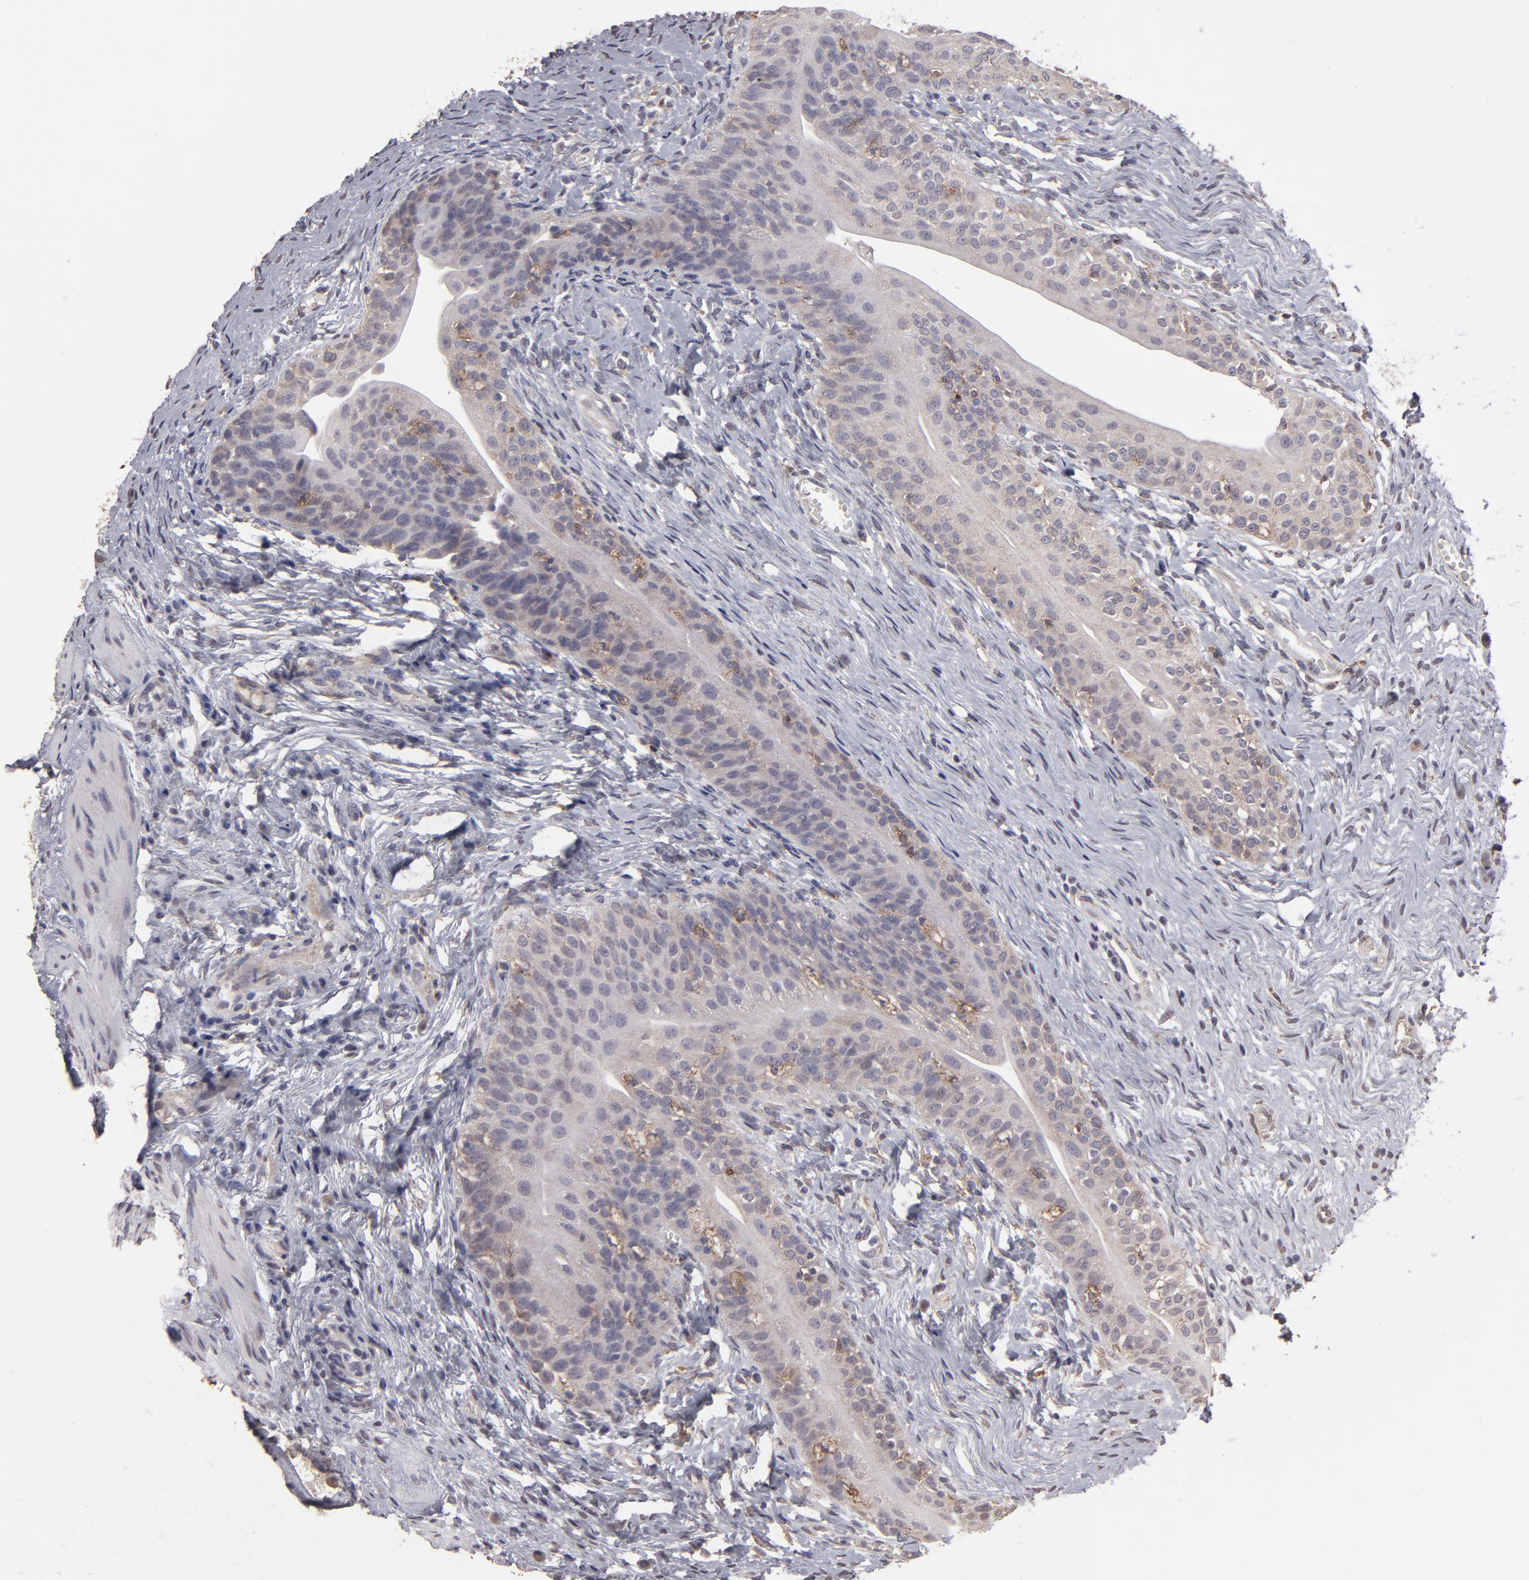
{"staining": {"intensity": "weak", "quantity": "25%-75%", "location": "cytoplasmic/membranous"}, "tissue": "urinary bladder", "cell_type": "Urothelial cells", "image_type": "normal", "snomed": [{"axis": "morphology", "description": "Normal tissue, NOS"}, {"axis": "topography", "description": "Urinary bladder"}], "caption": "Weak cytoplasmic/membranous positivity is identified in approximately 25%-75% of urothelial cells in normal urinary bladder.", "gene": "ITGB5", "patient": {"sex": "female", "age": 55}}